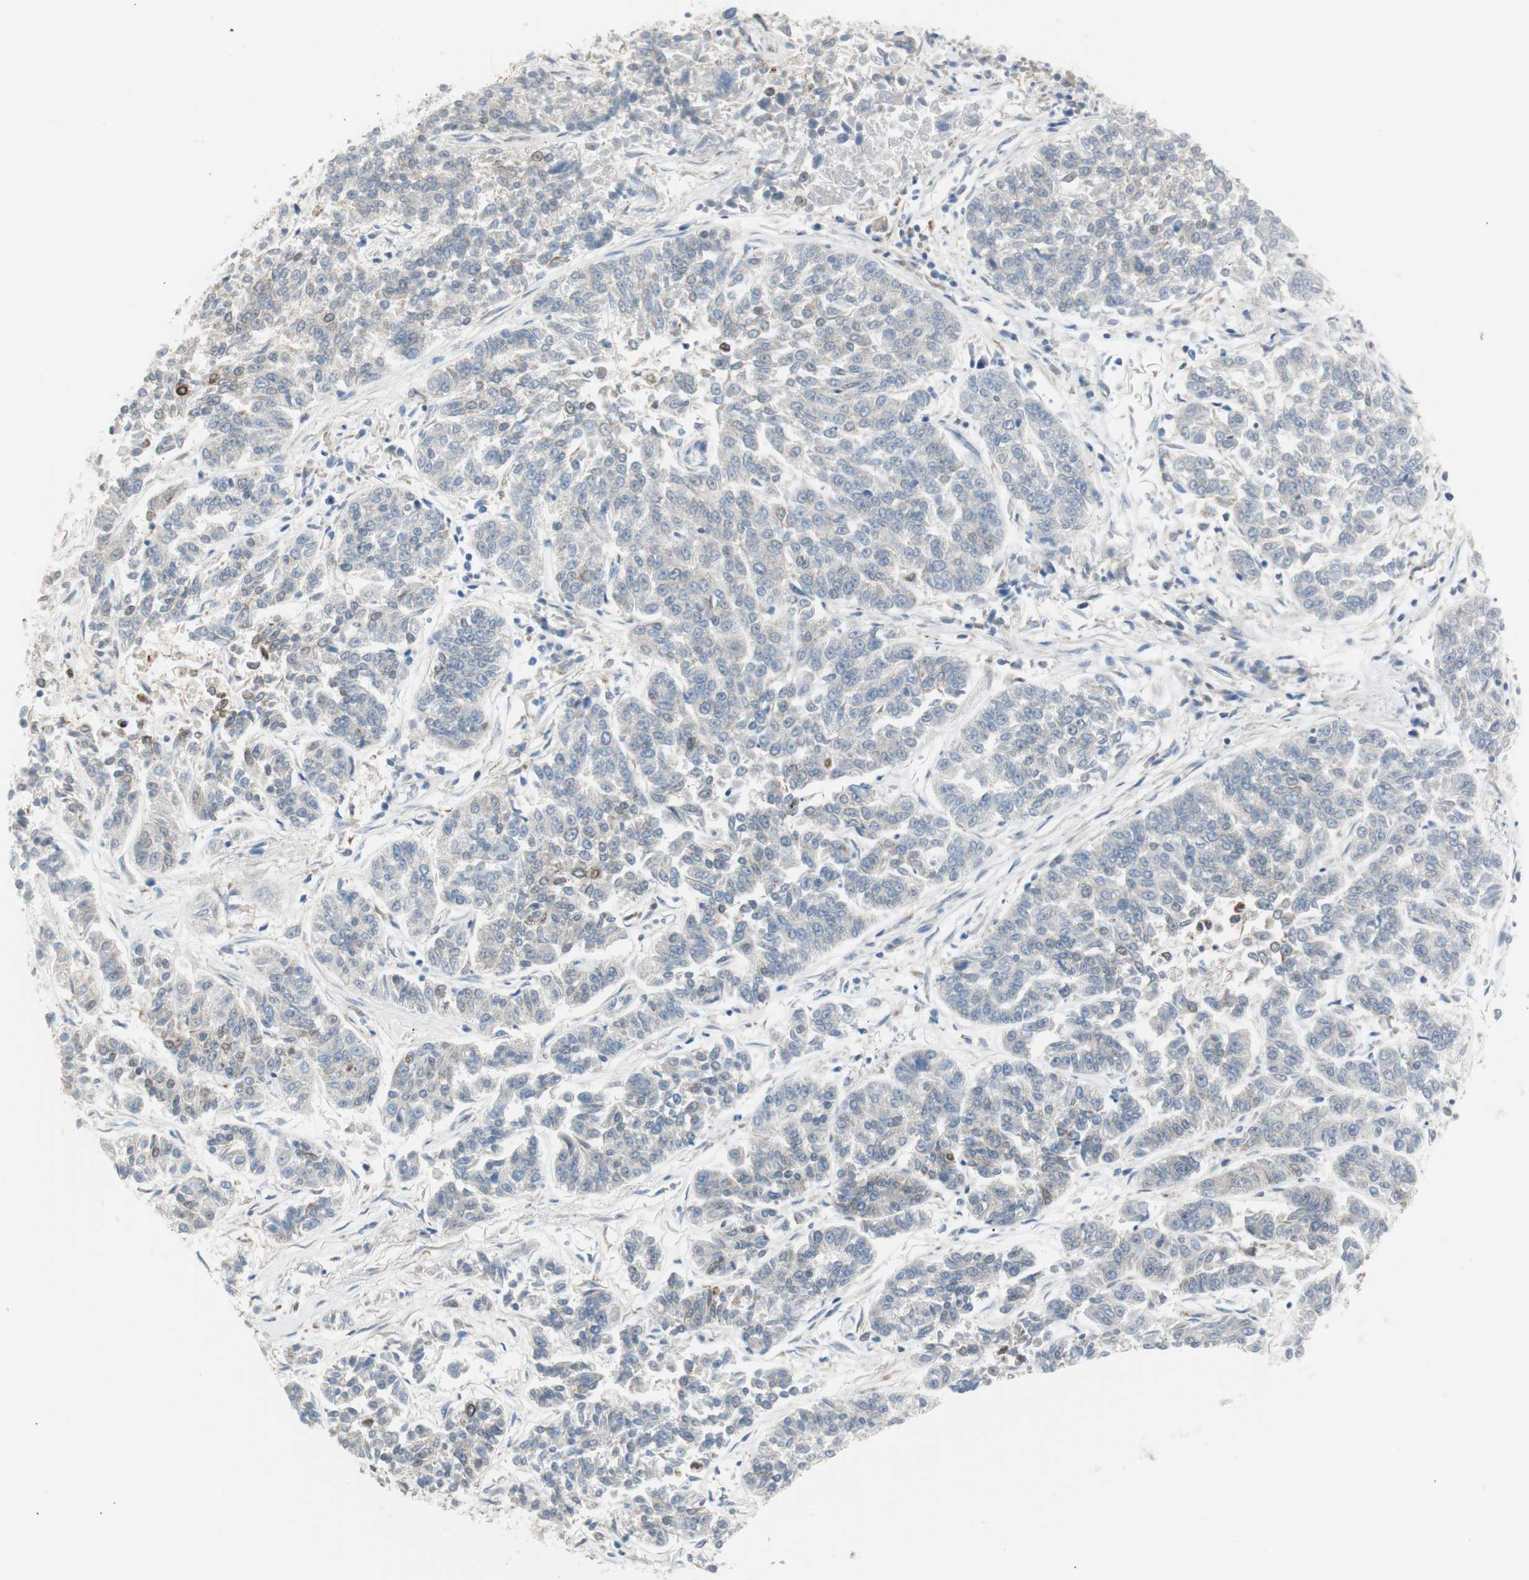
{"staining": {"intensity": "negative", "quantity": "none", "location": "none"}, "tissue": "lung cancer", "cell_type": "Tumor cells", "image_type": "cancer", "snomed": [{"axis": "morphology", "description": "Adenocarcinoma, NOS"}, {"axis": "topography", "description": "Lung"}], "caption": "Tumor cells show no significant protein positivity in lung adenocarcinoma. (Stains: DAB (3,3'-diaminobenzidine) immunohistochemistry with hematoxylin counter stain, Microscopy: brightfield microscopy at high magnification).", "gene": "TNFSF11", "patient": {"sex": "male", "age": 84}}